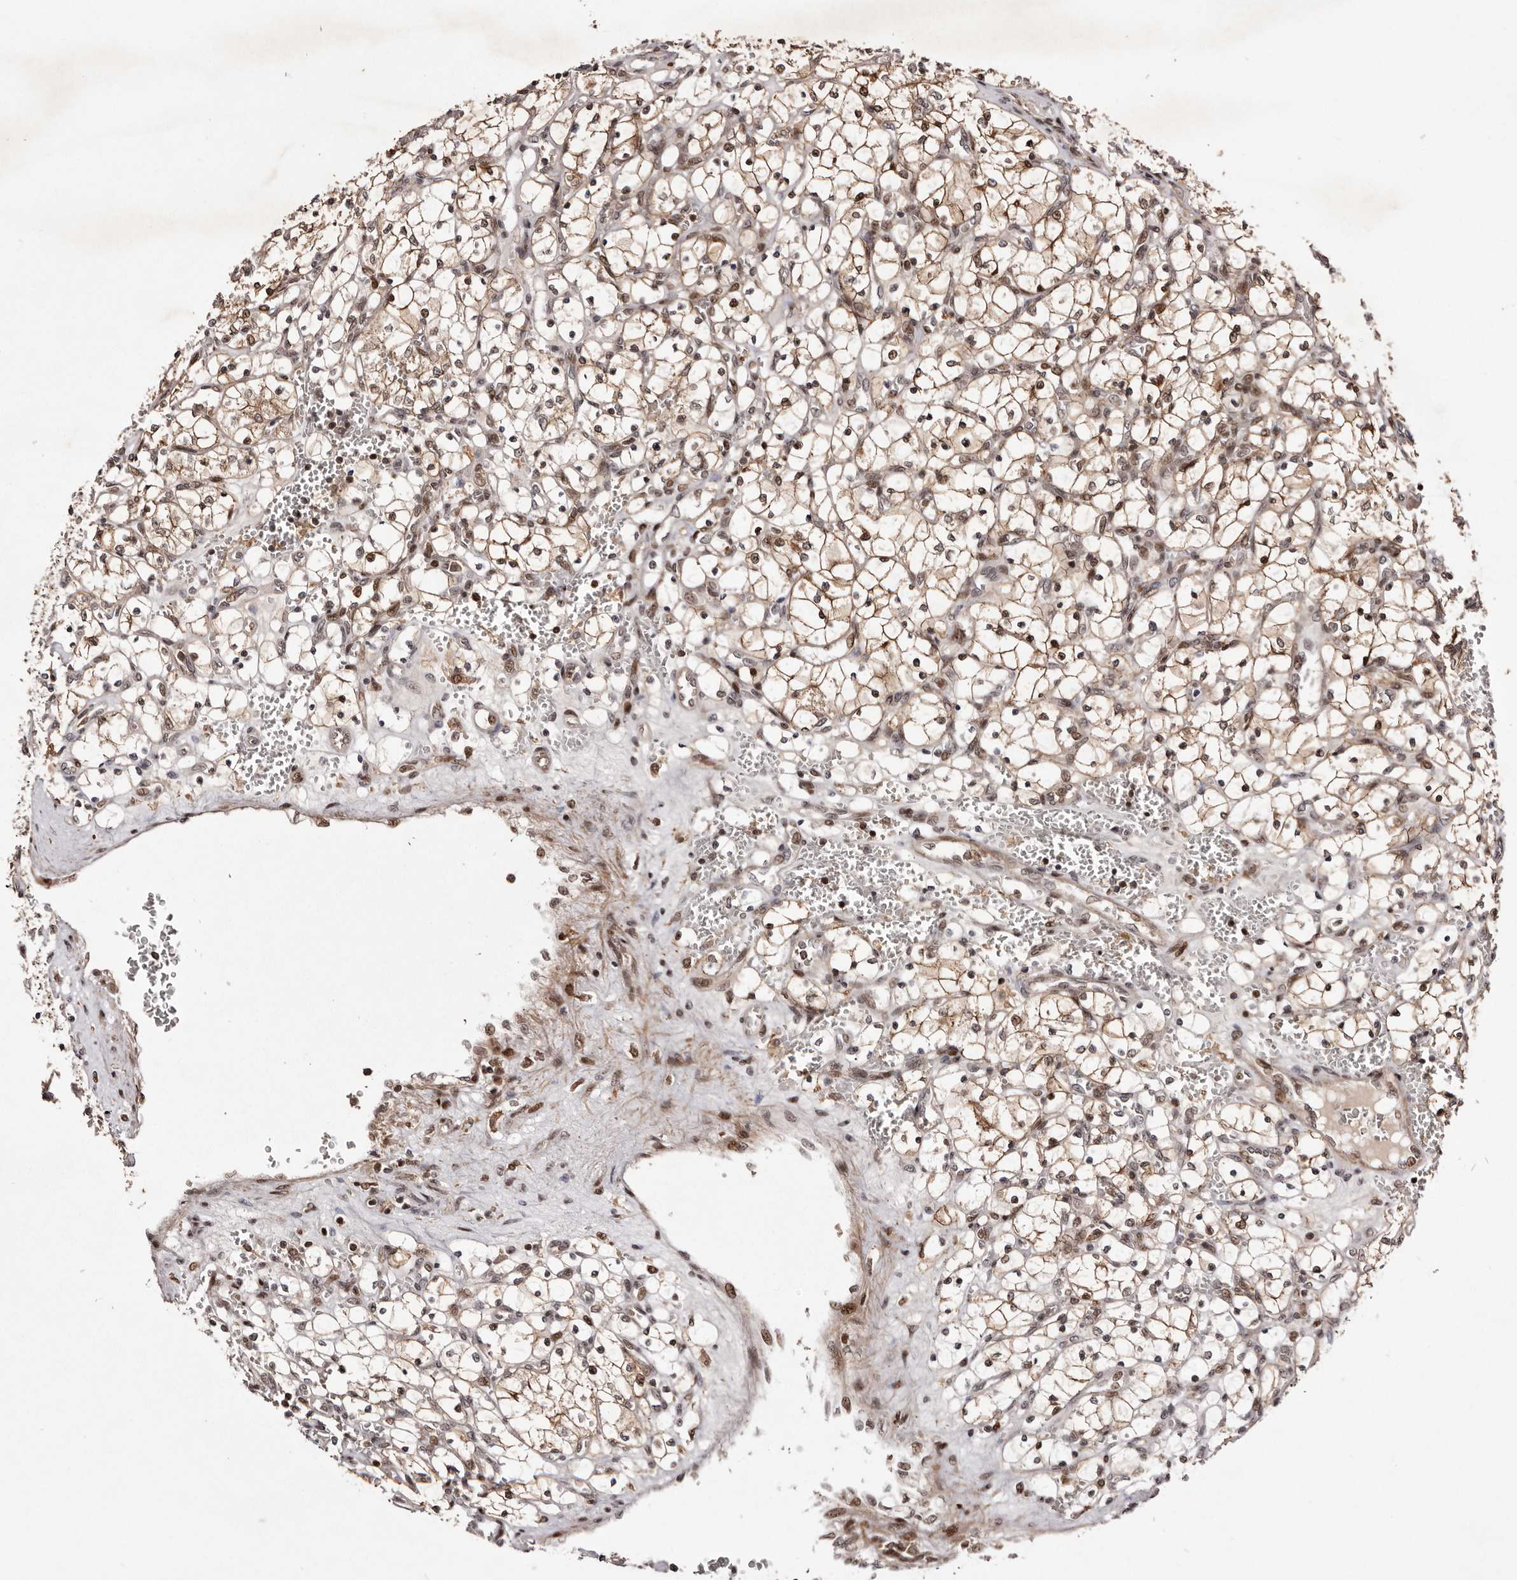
{"staining": {"intensity": "moderate", "quantity": ">75%", "location": "cytoplasmic/membranous,nuclear"}, "tissue": "renal cancer", "cell_type": "Tumor cells", "image_type": "cancer", "snomed": [{"axis": "morphology", "description": "Adenocarcinoma, NOS"}, {"axis": "topography", "description": "Kidney"}], "caption": "There is medium levels of moderate cytoplasmic/membranous and nuclear positivity in tumor cells of renal cancer, as demonstrated by immunohistochemical staining (brown color).", "gene": "FBXO5", "patient": {"sex": "female", "age": 69}}